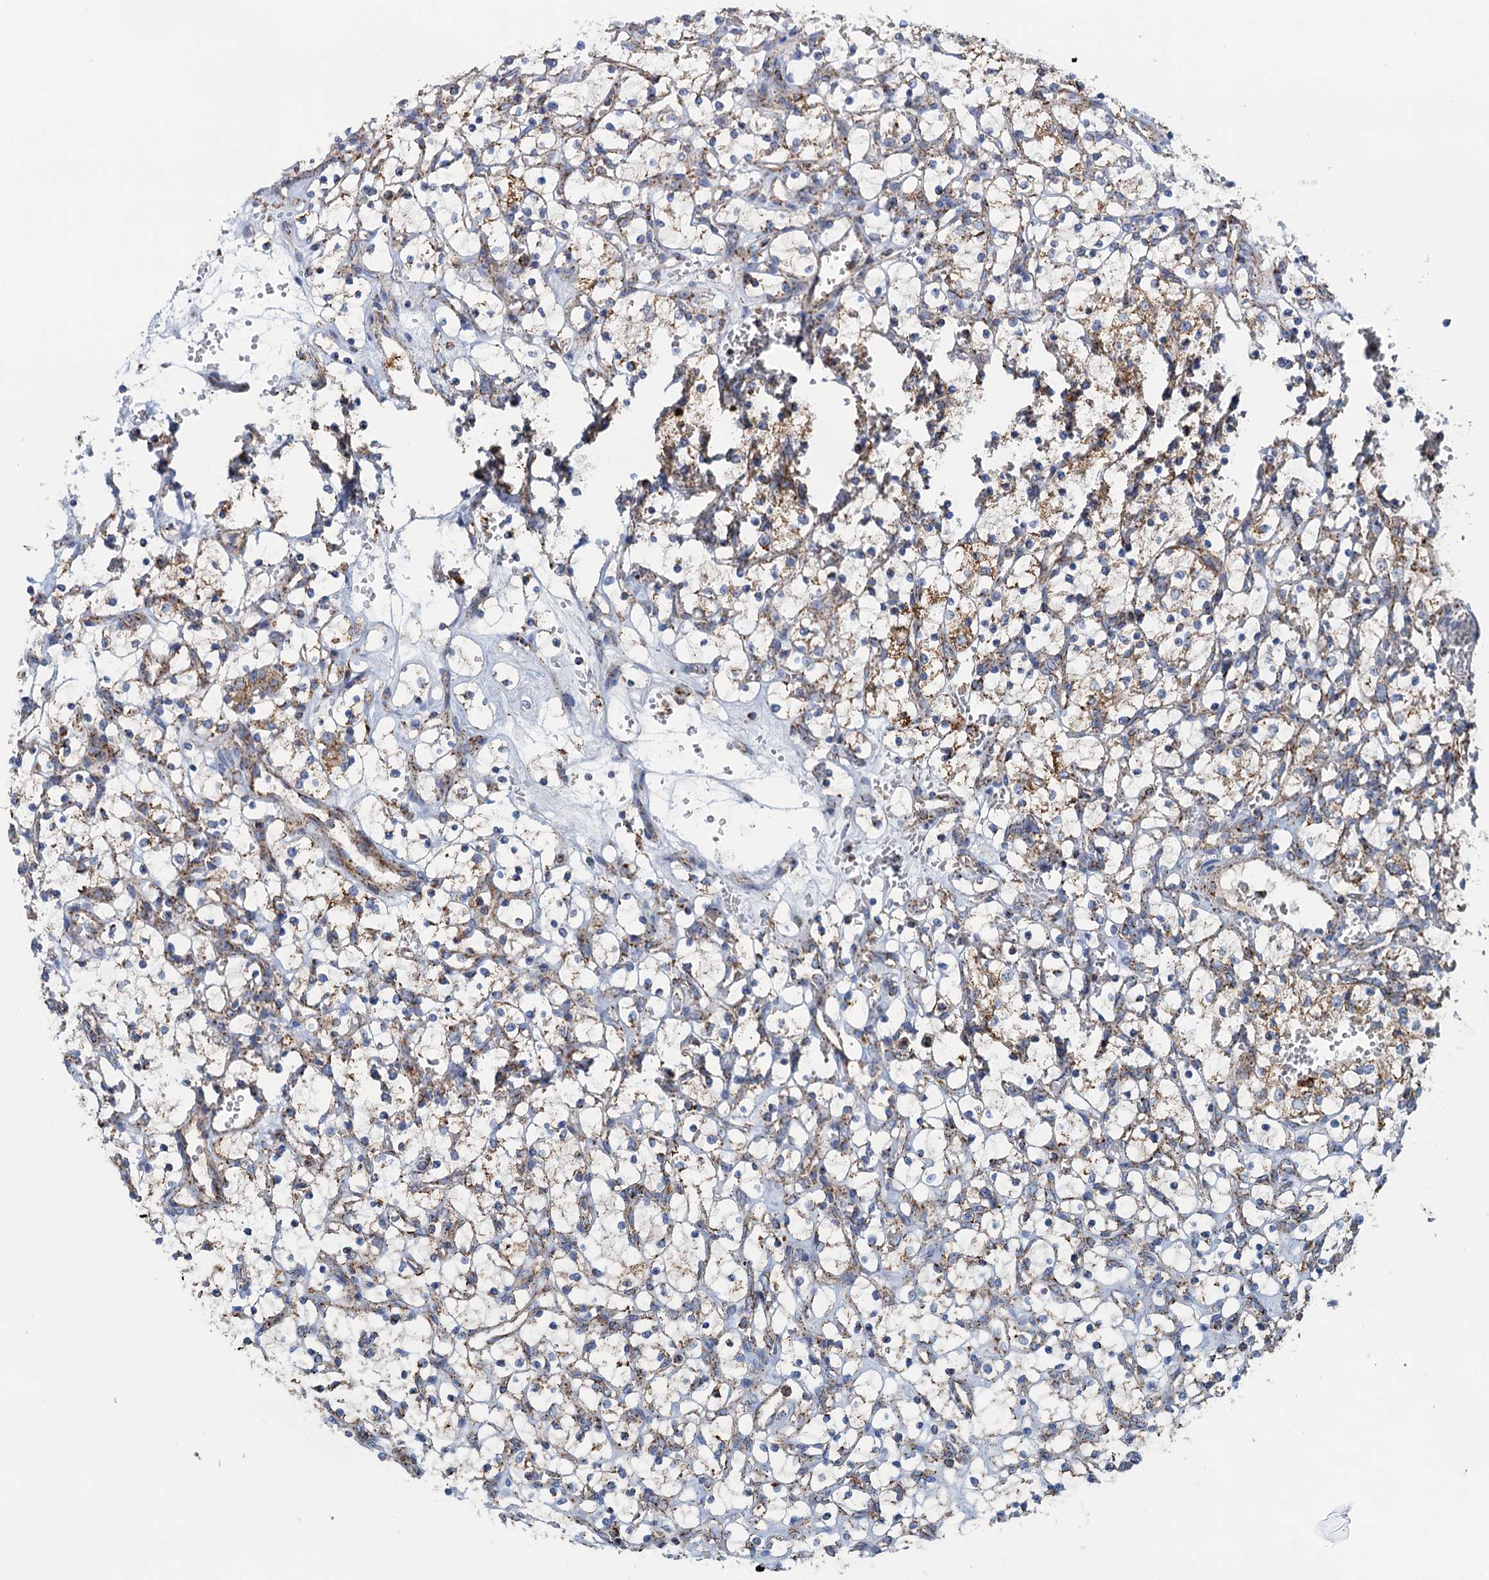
{"staining": {"intensity": "moderate", "quantity": "25%-75%", "location": "cytoplasmic/membranous"}, "tissue": "renal cancer", "cell_type": "Tumor cells", "image_type": "cancer", "snomed": [{"axis": "morphology", "description": "Adenocarcinoma, NOS"}, {"axis": "topography", "description": "Kidney"}], "caption": "Human renal cancer (adenocarcinoma) stained for a protein (brown) reveals moderate cytoplasmic/membranous positive expression in approximately 25%-75% of tumor cells.", "gene": "GTPBP3", "patient": {"sex": "female", "age": 69}}